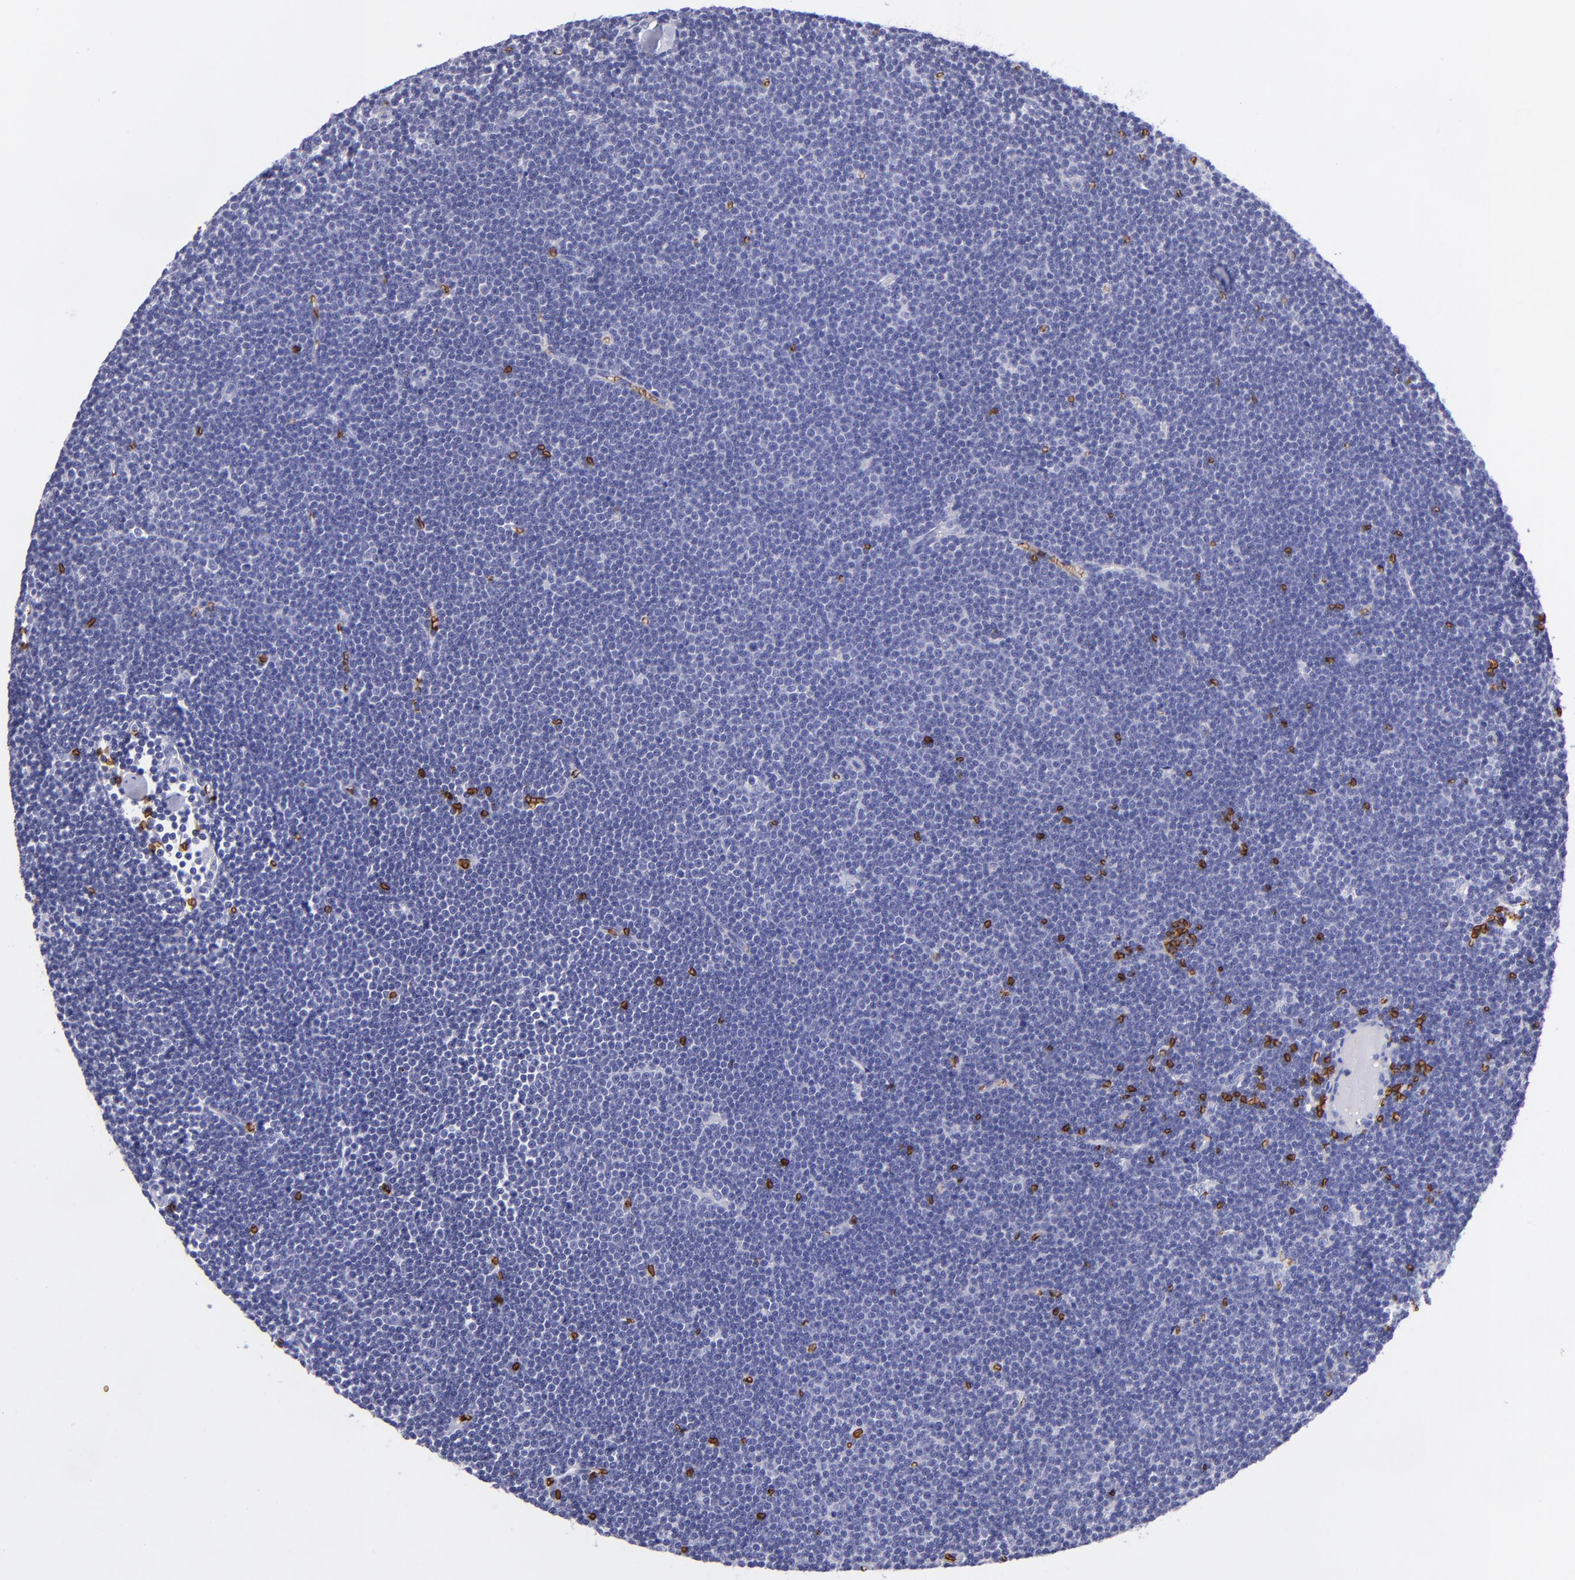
{"staining": {"intensity": "negative", "quantity": "none", "location": "none"}, "tissue": "lymphoma", "cell_type": "Tumor cells", "image_type": "cancer", "snomed": [{"axis": "morphology", "description": "Malignant lymphoma, non-Hodgkin's type, Low grade"}, {"axis": "topography", "description": "Lymph node"}], "caption": "A micrograph of low-grade malignant lymphoma, non-Hodgkin's type stained for a protein displays no brown staining in tumor cells. (Stains: DAB immunohistochemistry with hematoxylin counter stain, Microscopy: brightfield microscopy at high magnification).", "gene": "GYPA", "patient": {"sex": "female", "age": 73}}